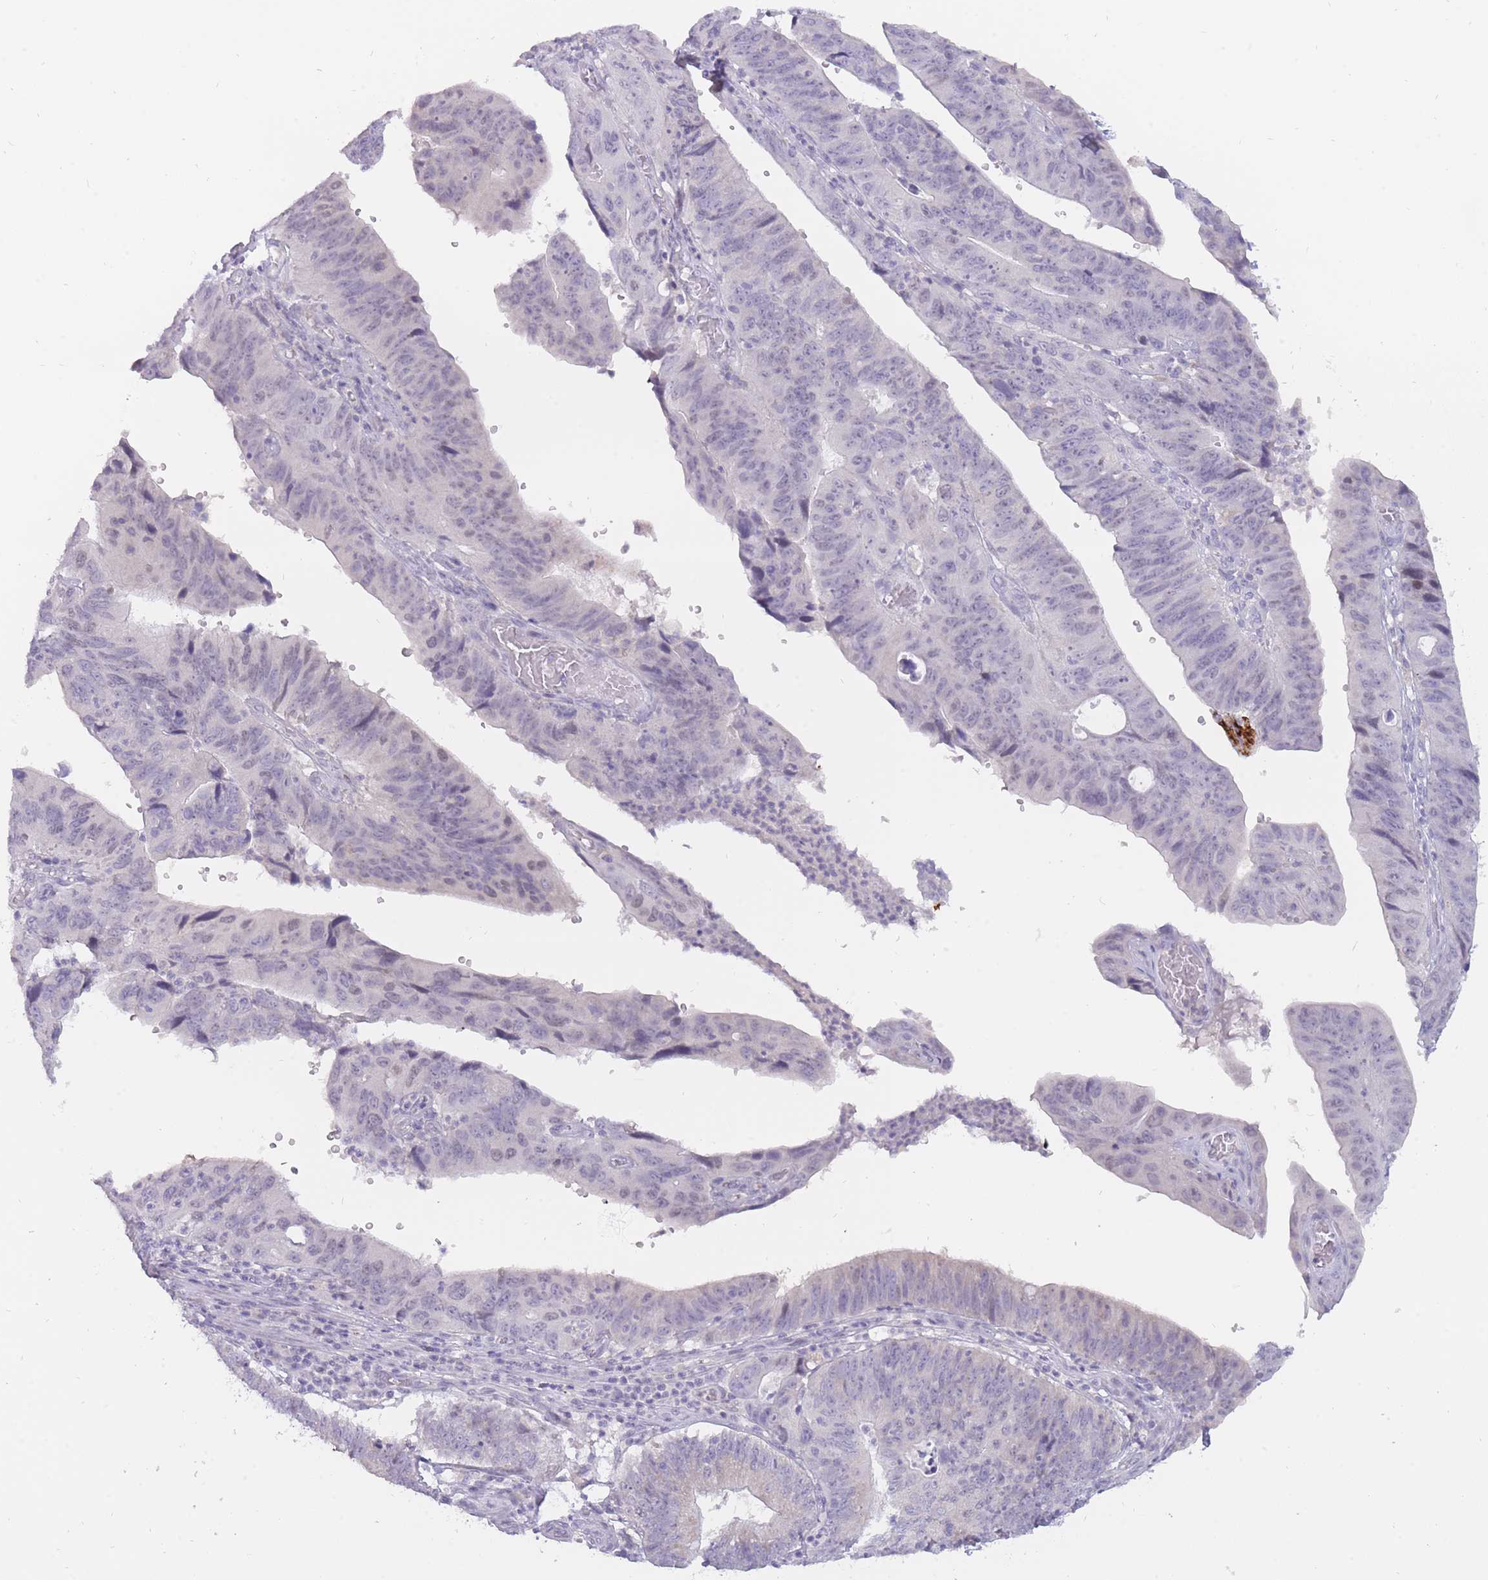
{"staining": {"intensity": "negative", "quantity": "none", "location": "none"}, "tissue": "stomach cancer", "cell_type": "Tumor cells", "image_type": "cancer", "snomed": [{"axis": "morphology", "description": "Adenocarcinoma, NOS"}, {"axis": "topography", "description": "Stomach"}], "caption": "Immunohistochemistry (IHC) image of human stomach adenocarcinoma stained for a protein (brown), which shows no positivity in tumor cells.", "gene": "BDKRB2", "patient": {"sex": "male", "age": 59}}